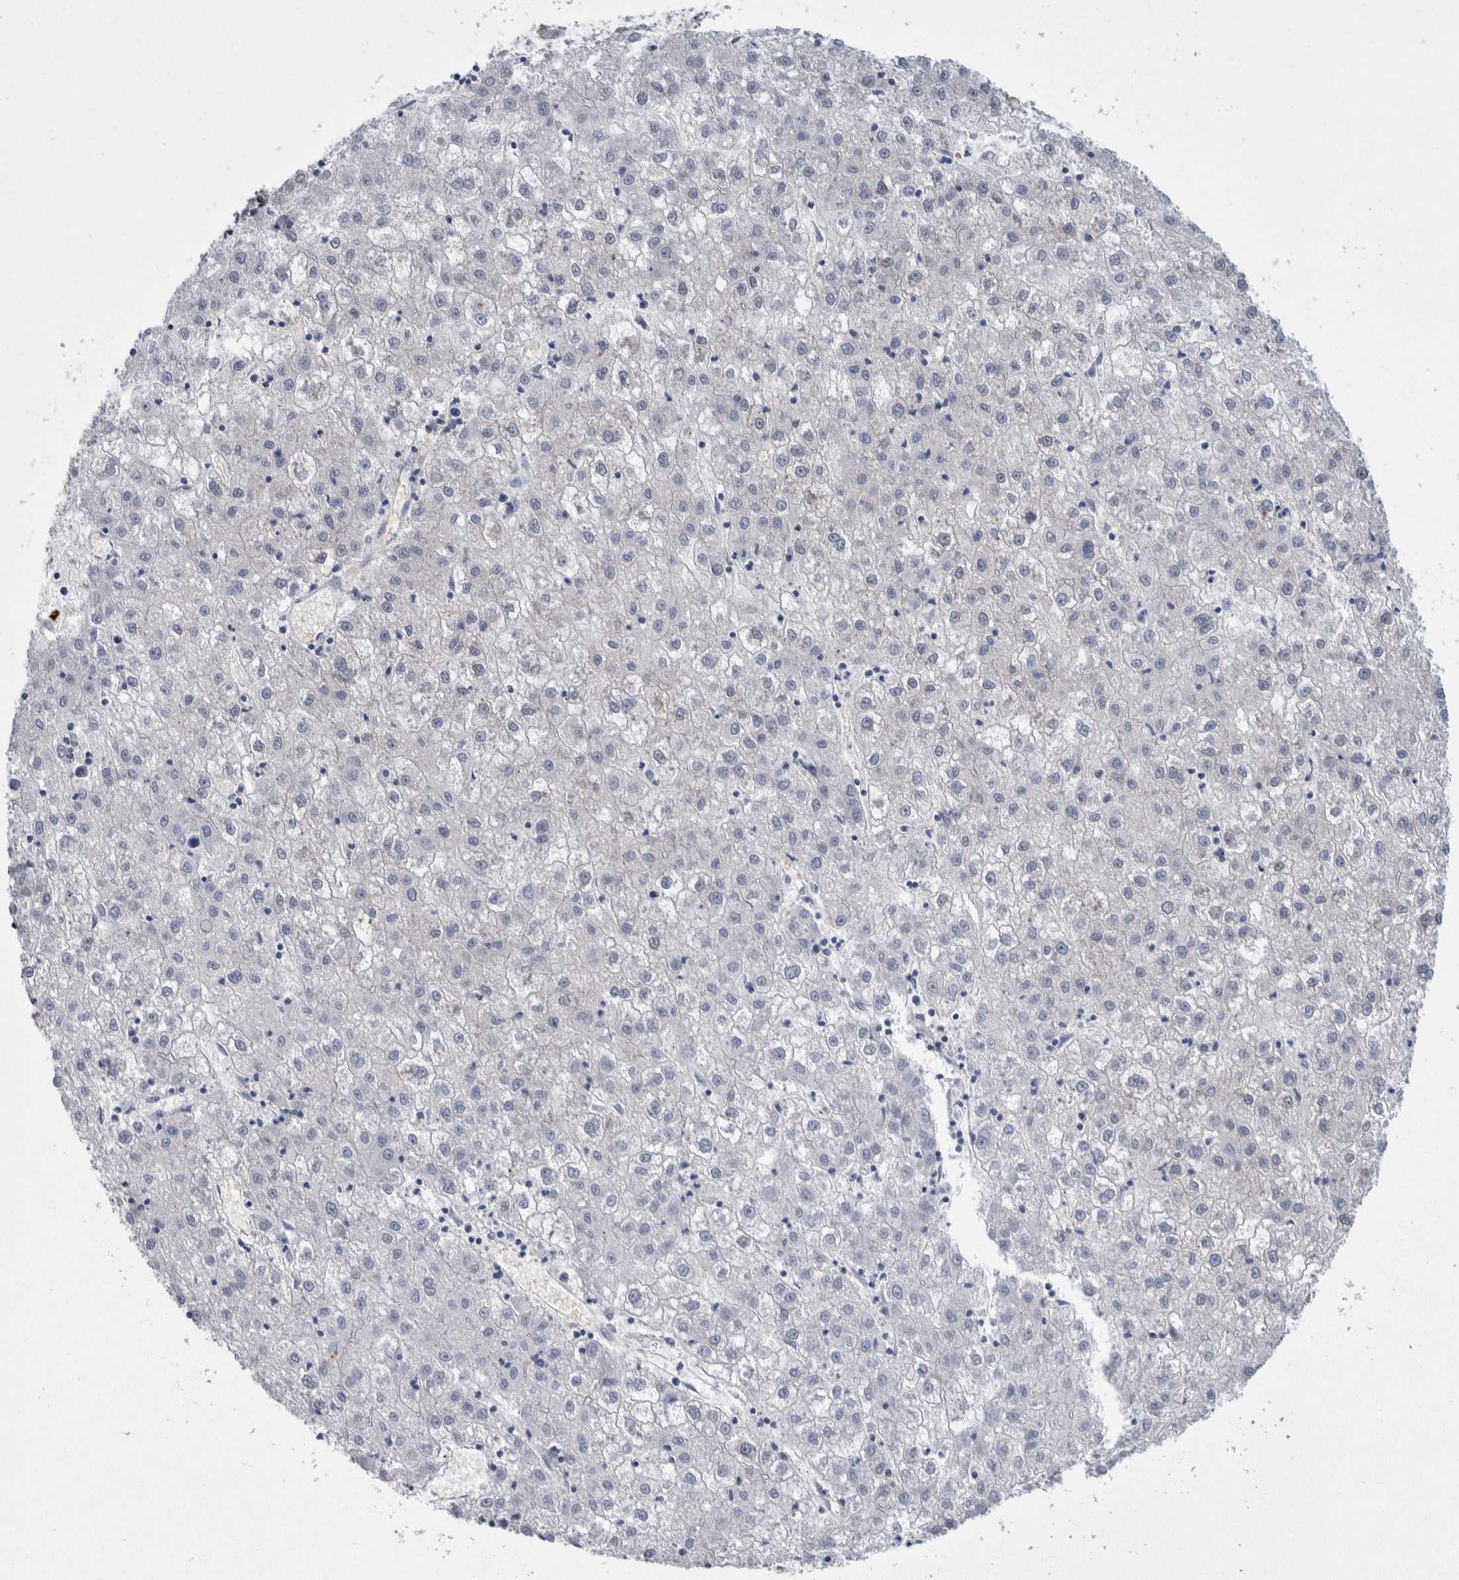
{"staining": {"intensity": "negative", "quantity": "none", "location": "none"}, "tissue": "liver cancer", "cell_type": "Tumor cells", "image_type": "cancer", "snomed": [{"axis": "morphology", "description": "Carcinoma, Hepatocellular, NOS"}, {"axis": "topography", "description": "Liver"}], "caption": "Liver hepatocellular carcinoma stained for a protein using IHC shows no expression tumor cells.", "gene": "PTPA", "patient": {"sex": "male", "age": 72}}